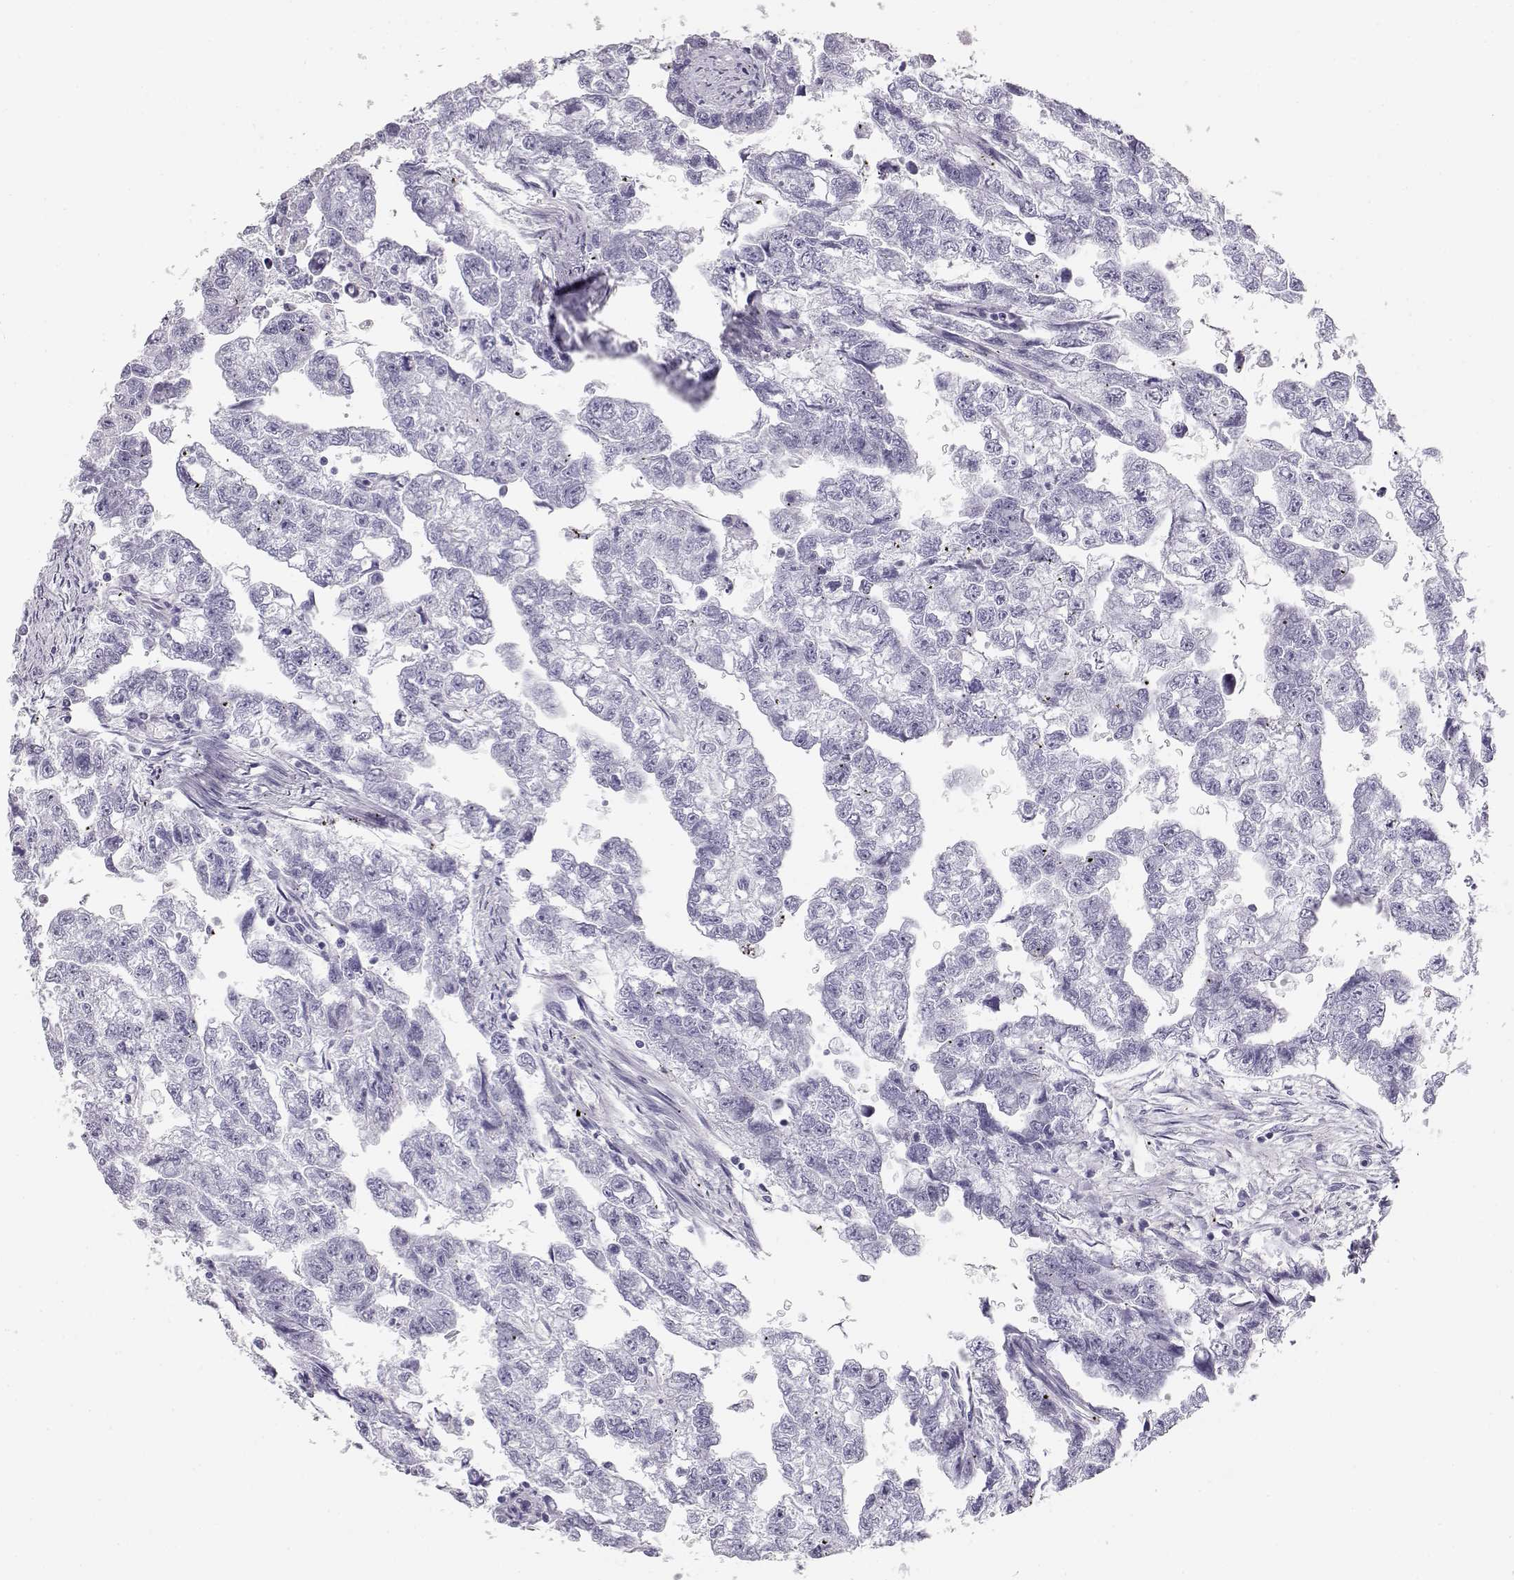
{"staining": {"intensity": "negative", "quantity": "none", "location": "none"}, "tissue": "testis cancer", "cell_type": "Tumor cells", "image_type": "cancer", "snomed": [{"axis": "morphology", "description": "Carcinoma, Embryonal, NOS"}, {"axis": "morphology", "description": "Teratoma, malignant, NOS"}, {"axis": "topography", "description": "Testis"}], "caption": "The histopathology image exhibits no significant expression in tumor cells of testis cancer.", "gene": "TKTL1", "patient": {"sex": "male", "age": 44}}